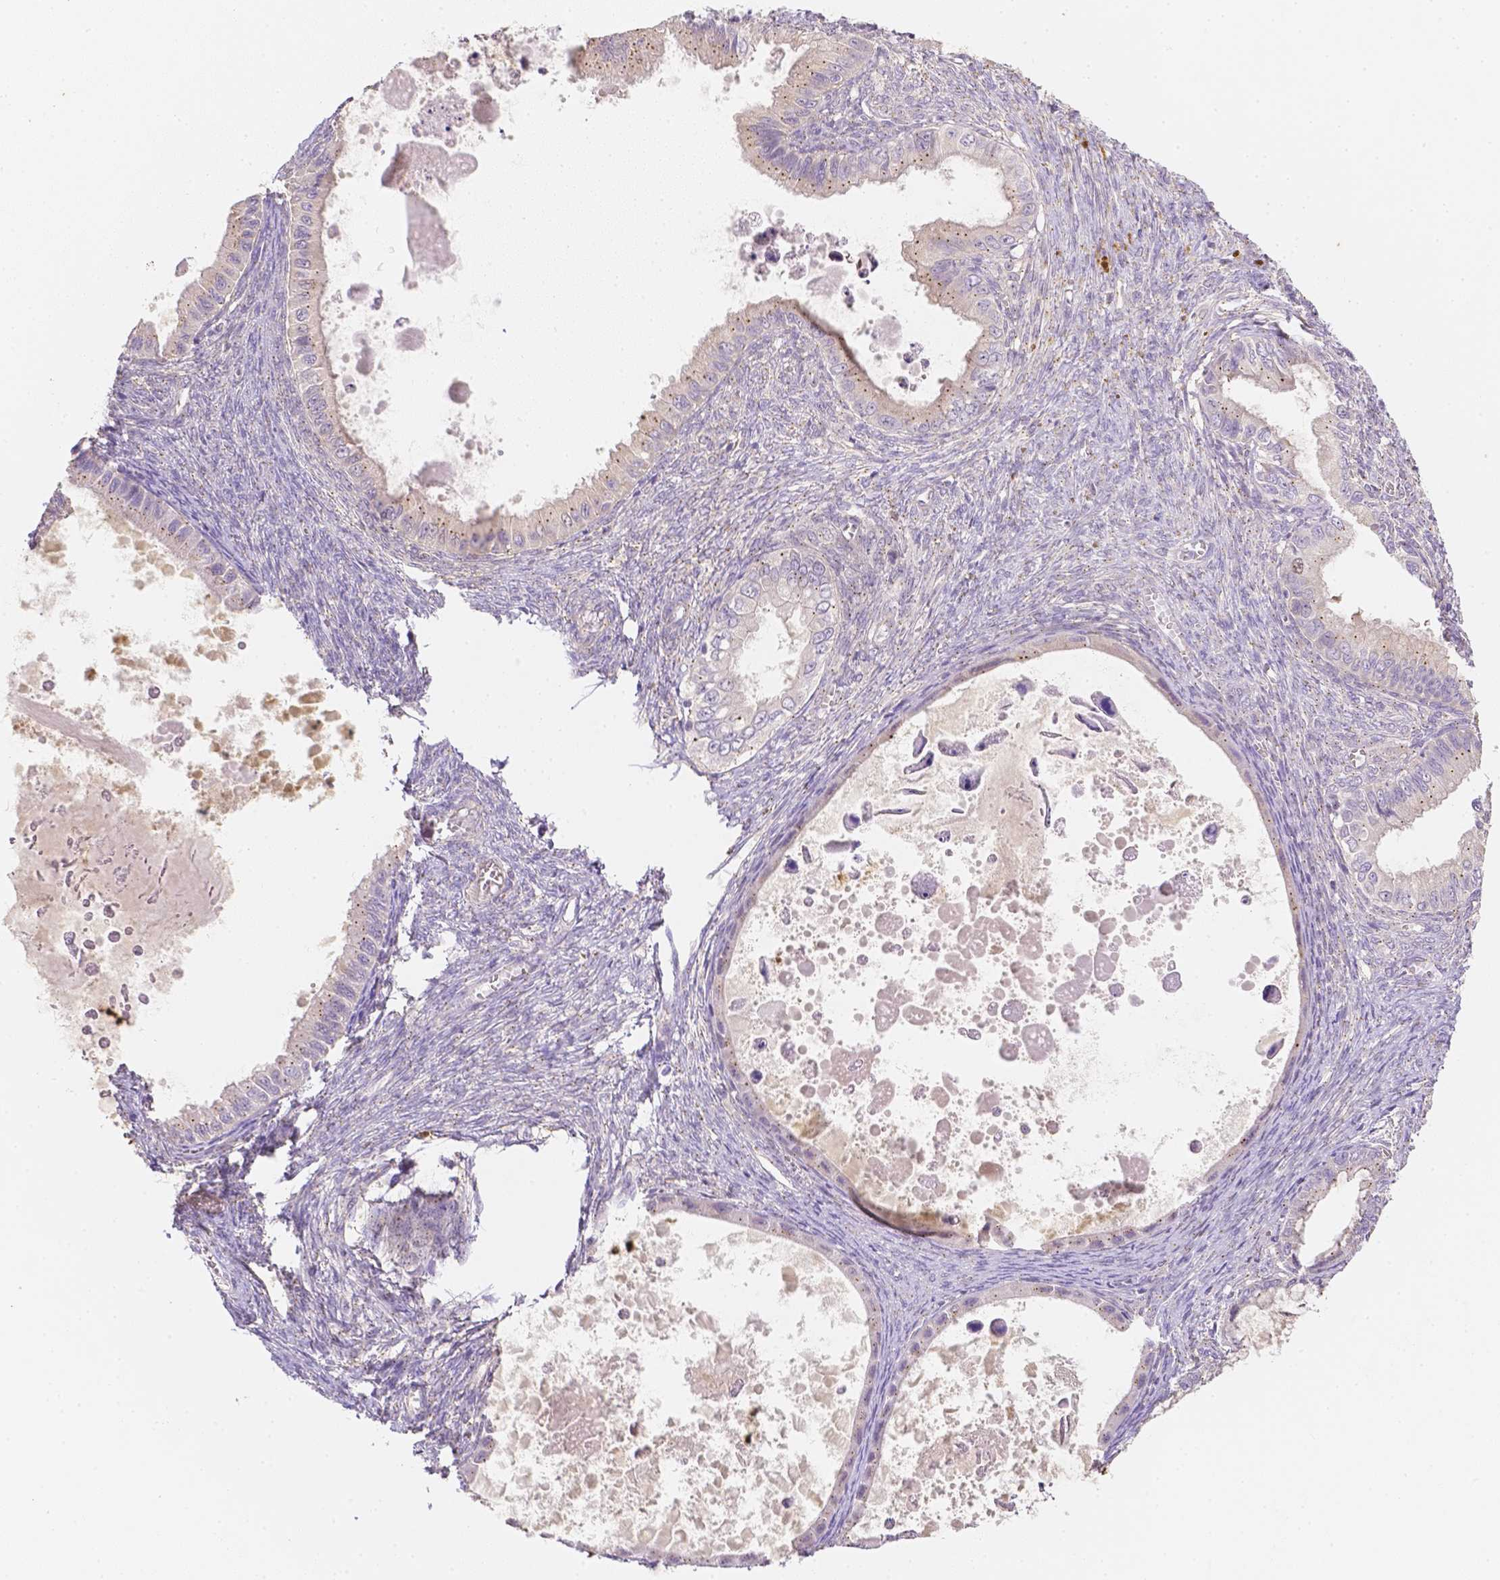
{"staining": {"intensity": "negative", "quantity": "none", "location": "none"}, "tissue": "ovarian cancer", "cell_type": "Tumor cells", "image_type": "cancer", "snomed": [{"axis": "morphology", "description": "Cystadenocarcinoma, mucinous, NOS"}, {"axis": "topography", "description": "Ovary"}], "caption": "Photomicrograph shows no significant protein staining in tumor cells of ovarian cancer.", "gene": "C10orf67", "patient": {"sex": "female", "age": 64}}